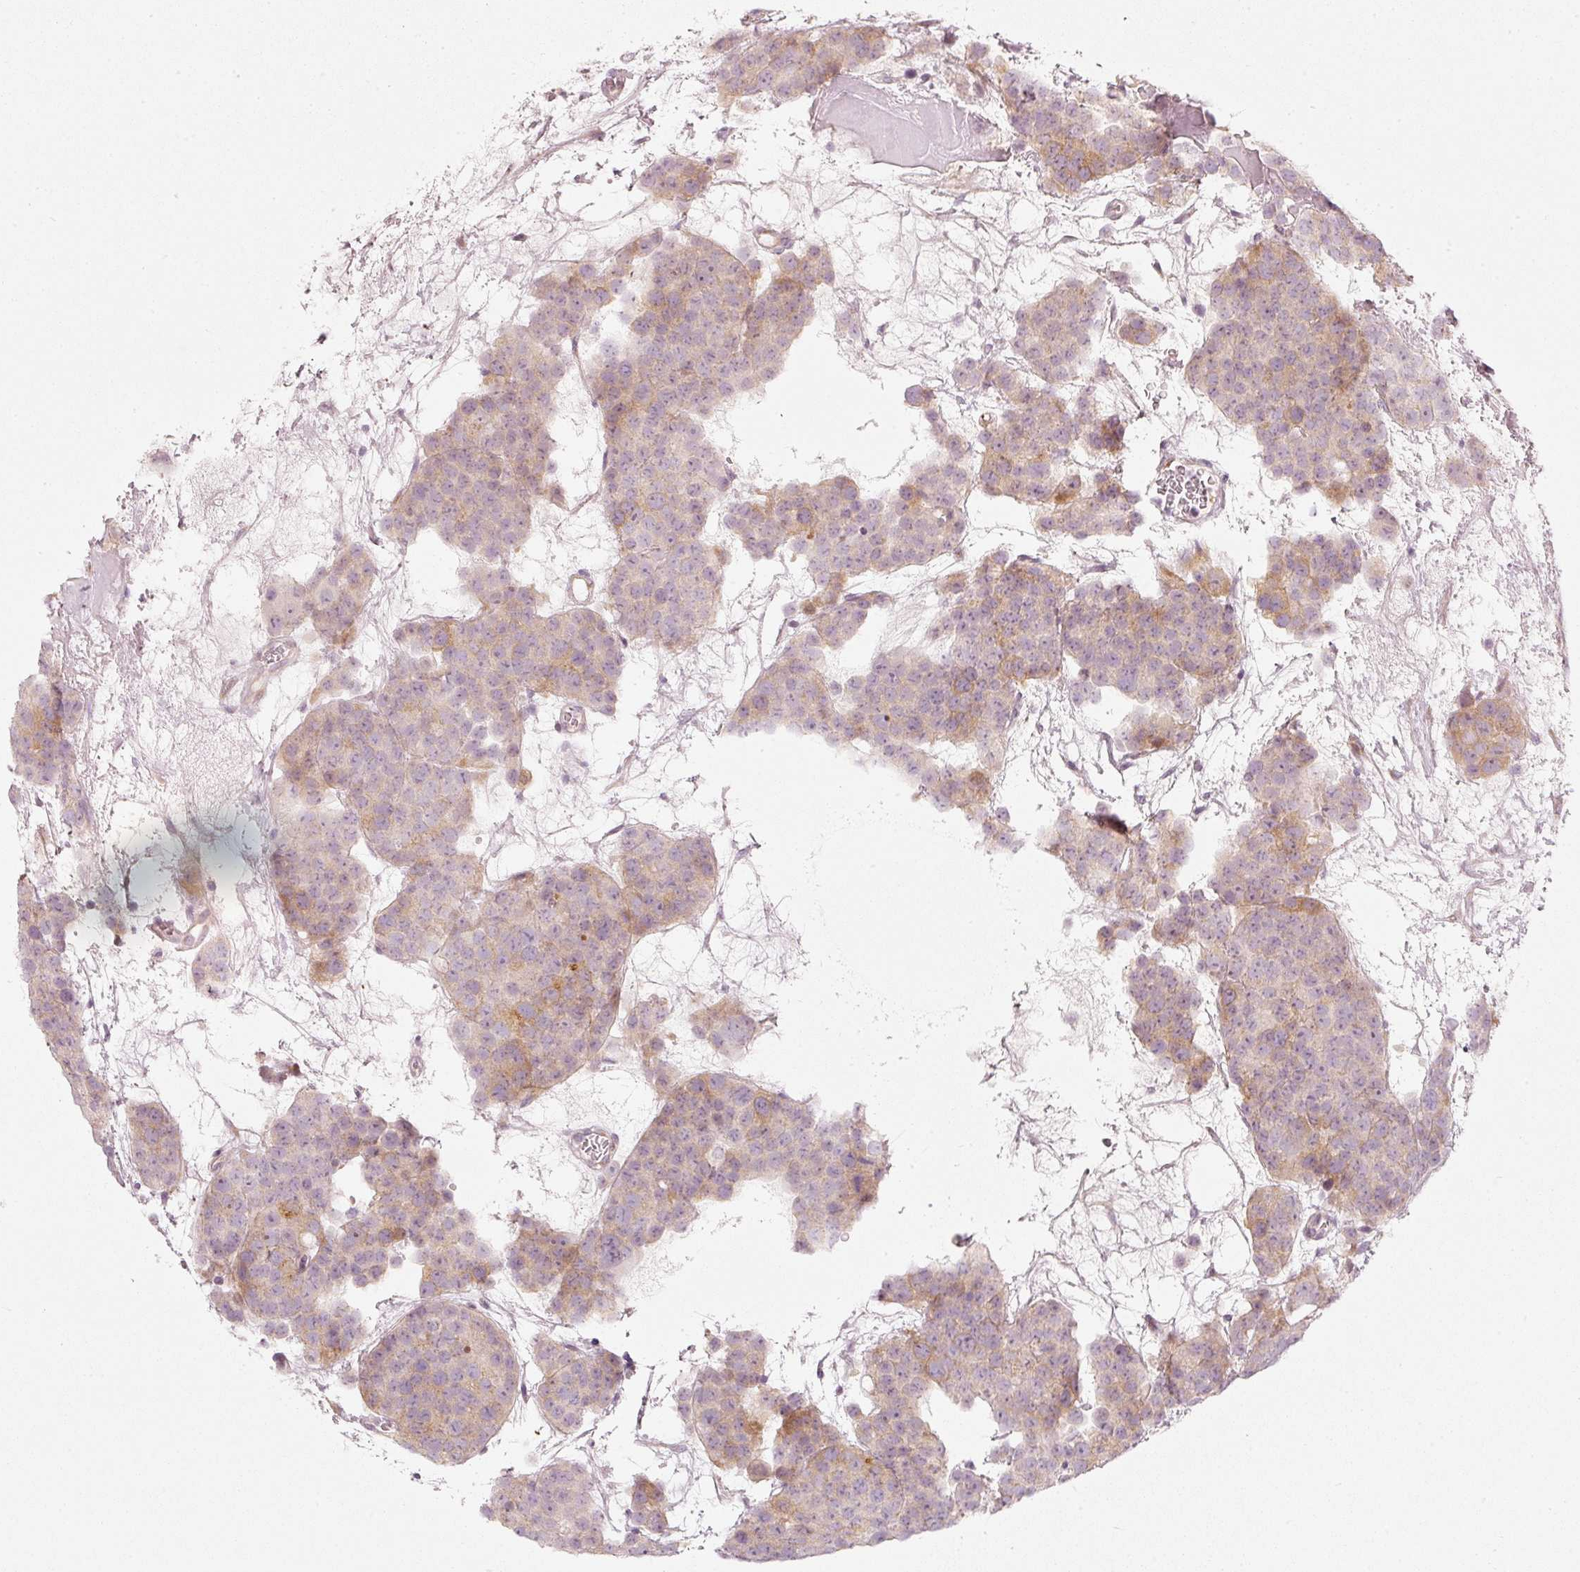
{"staining": {"intensity": "weak", "quantity": "<25%", "location": "cytoplasmic/membranous"}, "tissue": "testis cancer", "cell_type": "Tumor cells", "image_type": "cancer", "snomed": [{"axis": "morphology", "description": "Seminoma, NOS"}, {"axis": "topography", "description": "Testis"}], "caption": "IHC photomicrograph of testis seminoma stained for a protein (brown), which displays no positivity in tumor cells.", "gene": "SLC20A1", "patient": {"sex": "male", "age": 71}}